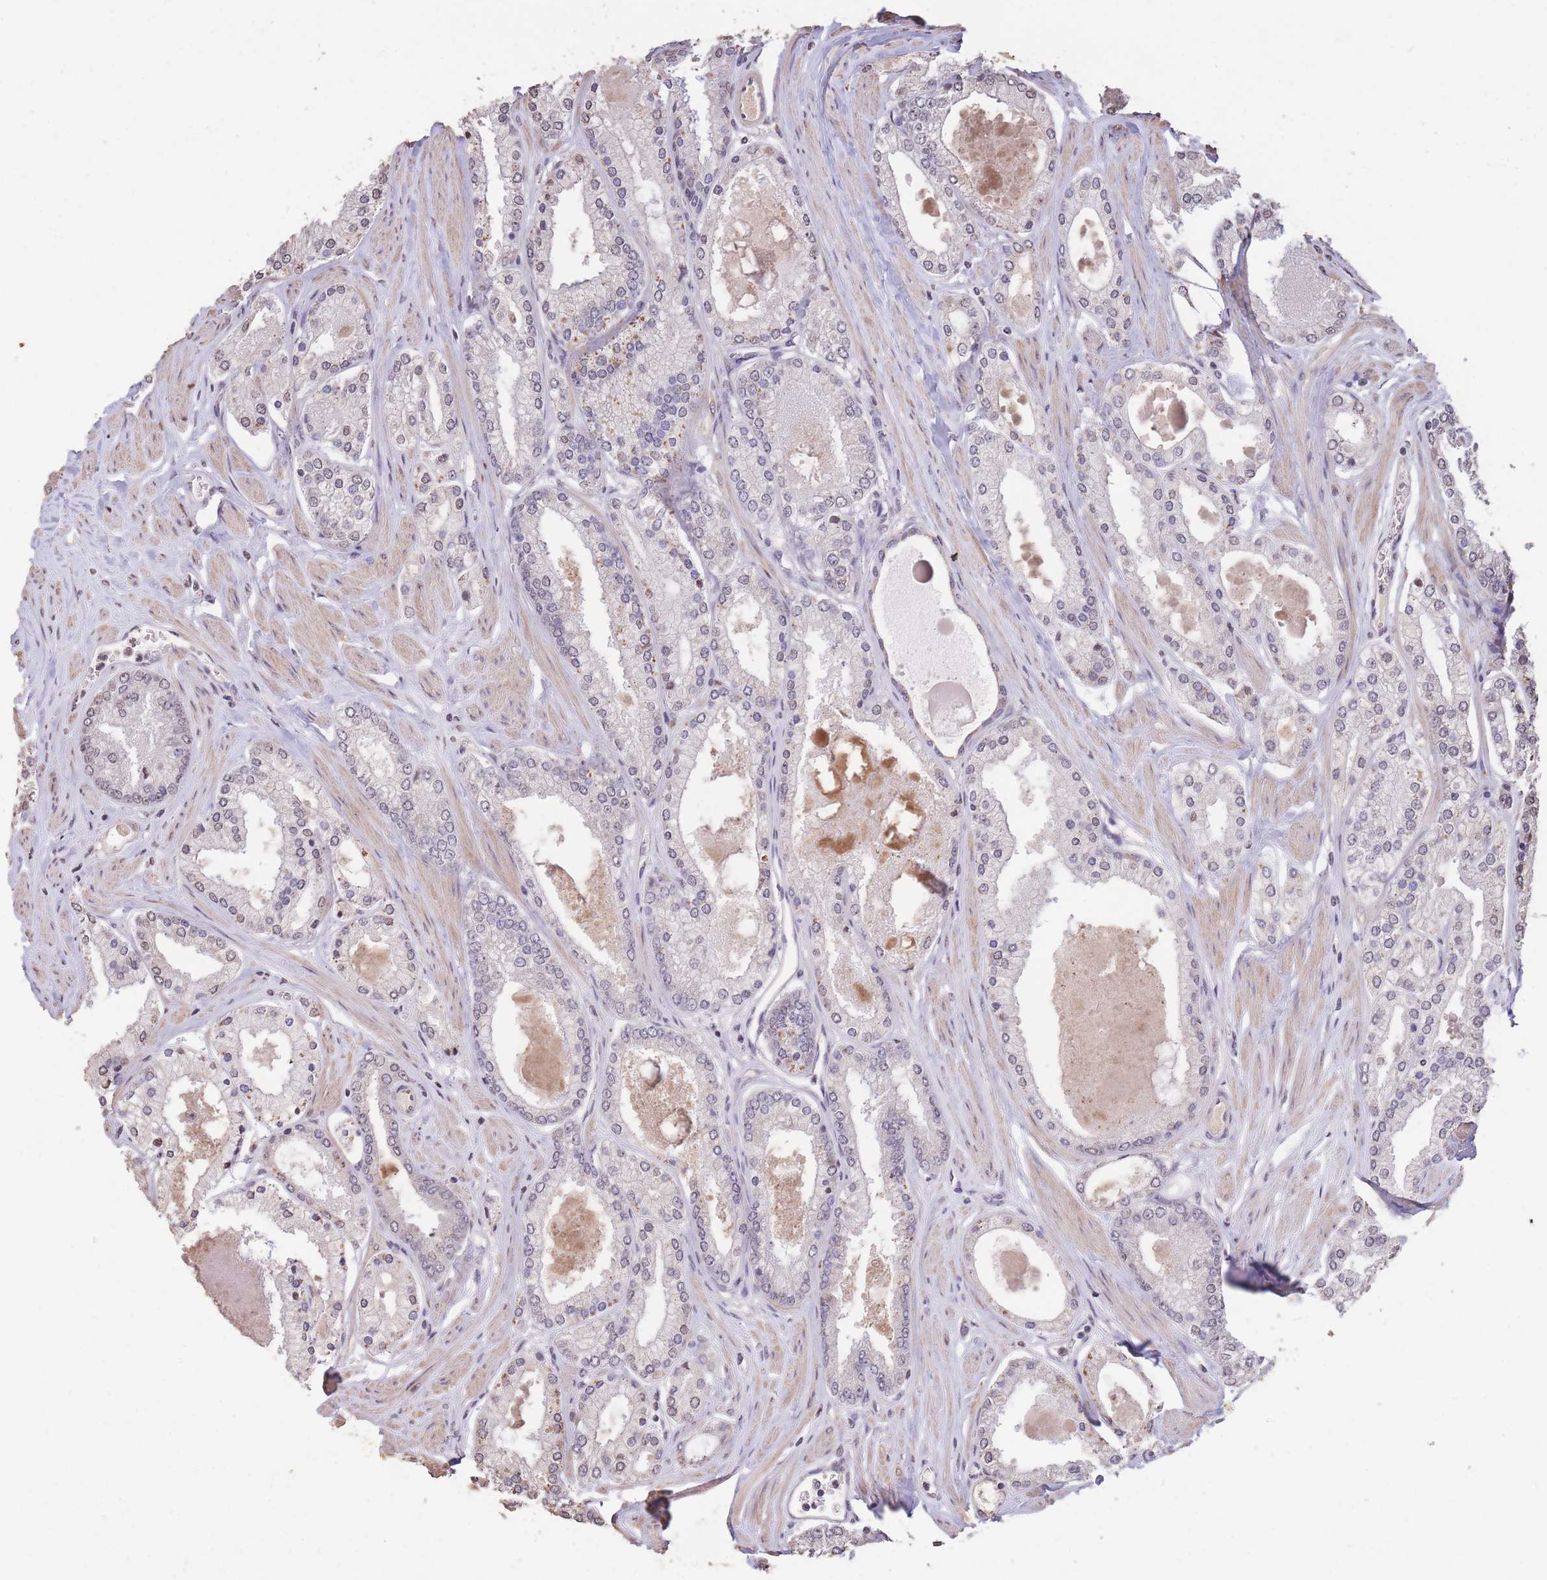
{"staining": {"intensity": "weak", "quantity": "<25%", "location": "cytoplasmic/membranous"}, "tissue": "prostate cancer", "cell_type": "Tumor cells", "image_type": "cancer", "snomed": [{"axis": "morphology", "description": "Adenocarcinoma, Low grade"}, {"axis": "topography", "description": "Prostate"}], "caption": "Tumor cells are negative for brown protein staining in prostate cancer.", "gene": "RGS14", "patient": {"sex": "male", "age": 42}}